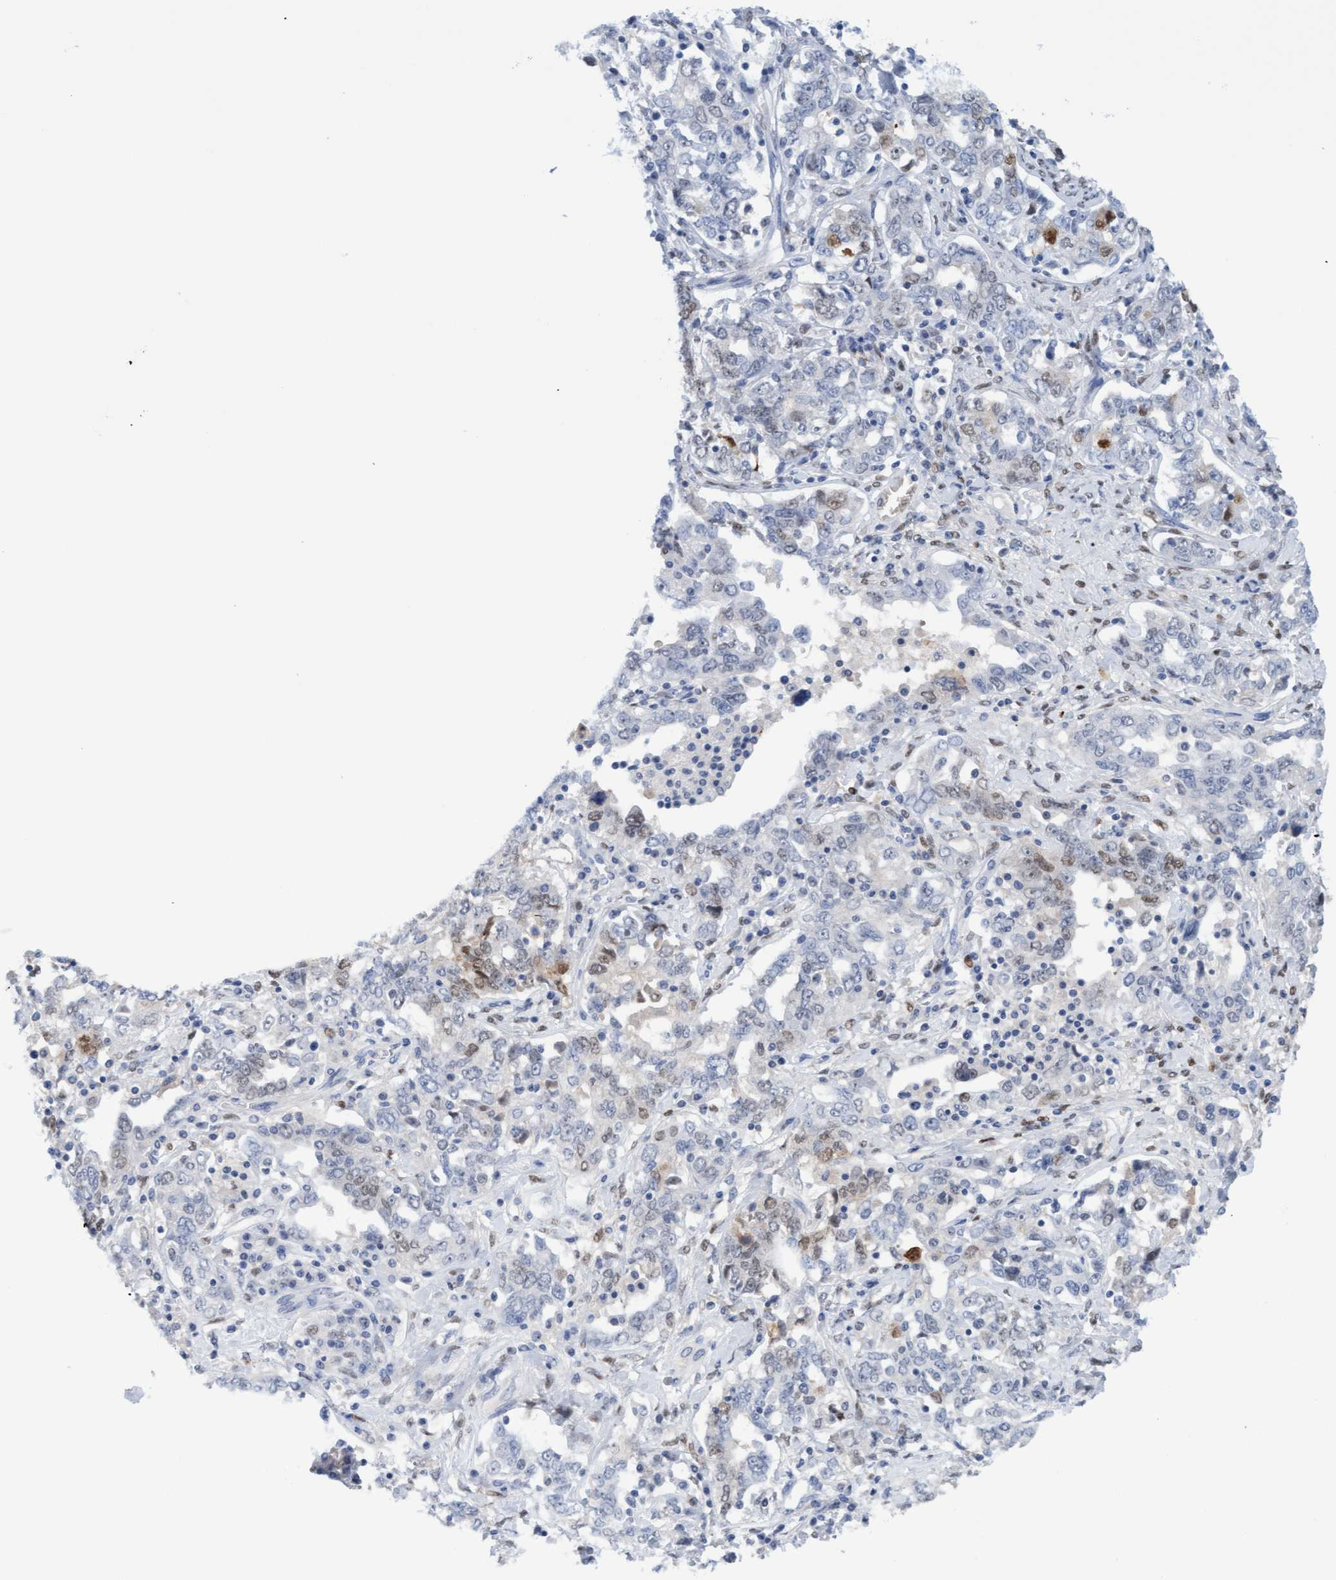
{"staining": {"intensity": "weak", "quantity": "<25%", "location": "nuclear"}, "tissue": "ovarian cancer", "cell_type": "Tumor cells", "image_type": "cancer", "snomed": [{"axis": "morphology", "description": "Cystadenocarcinoma, mucinous, NOS"}, {"axis": "topography", "description": "Ovary"}], "caption": "Tumor cells show no significant staining in ovarian cancer.", "gene": "PINX1", "patient": {"sex": "female", "age": 73}}